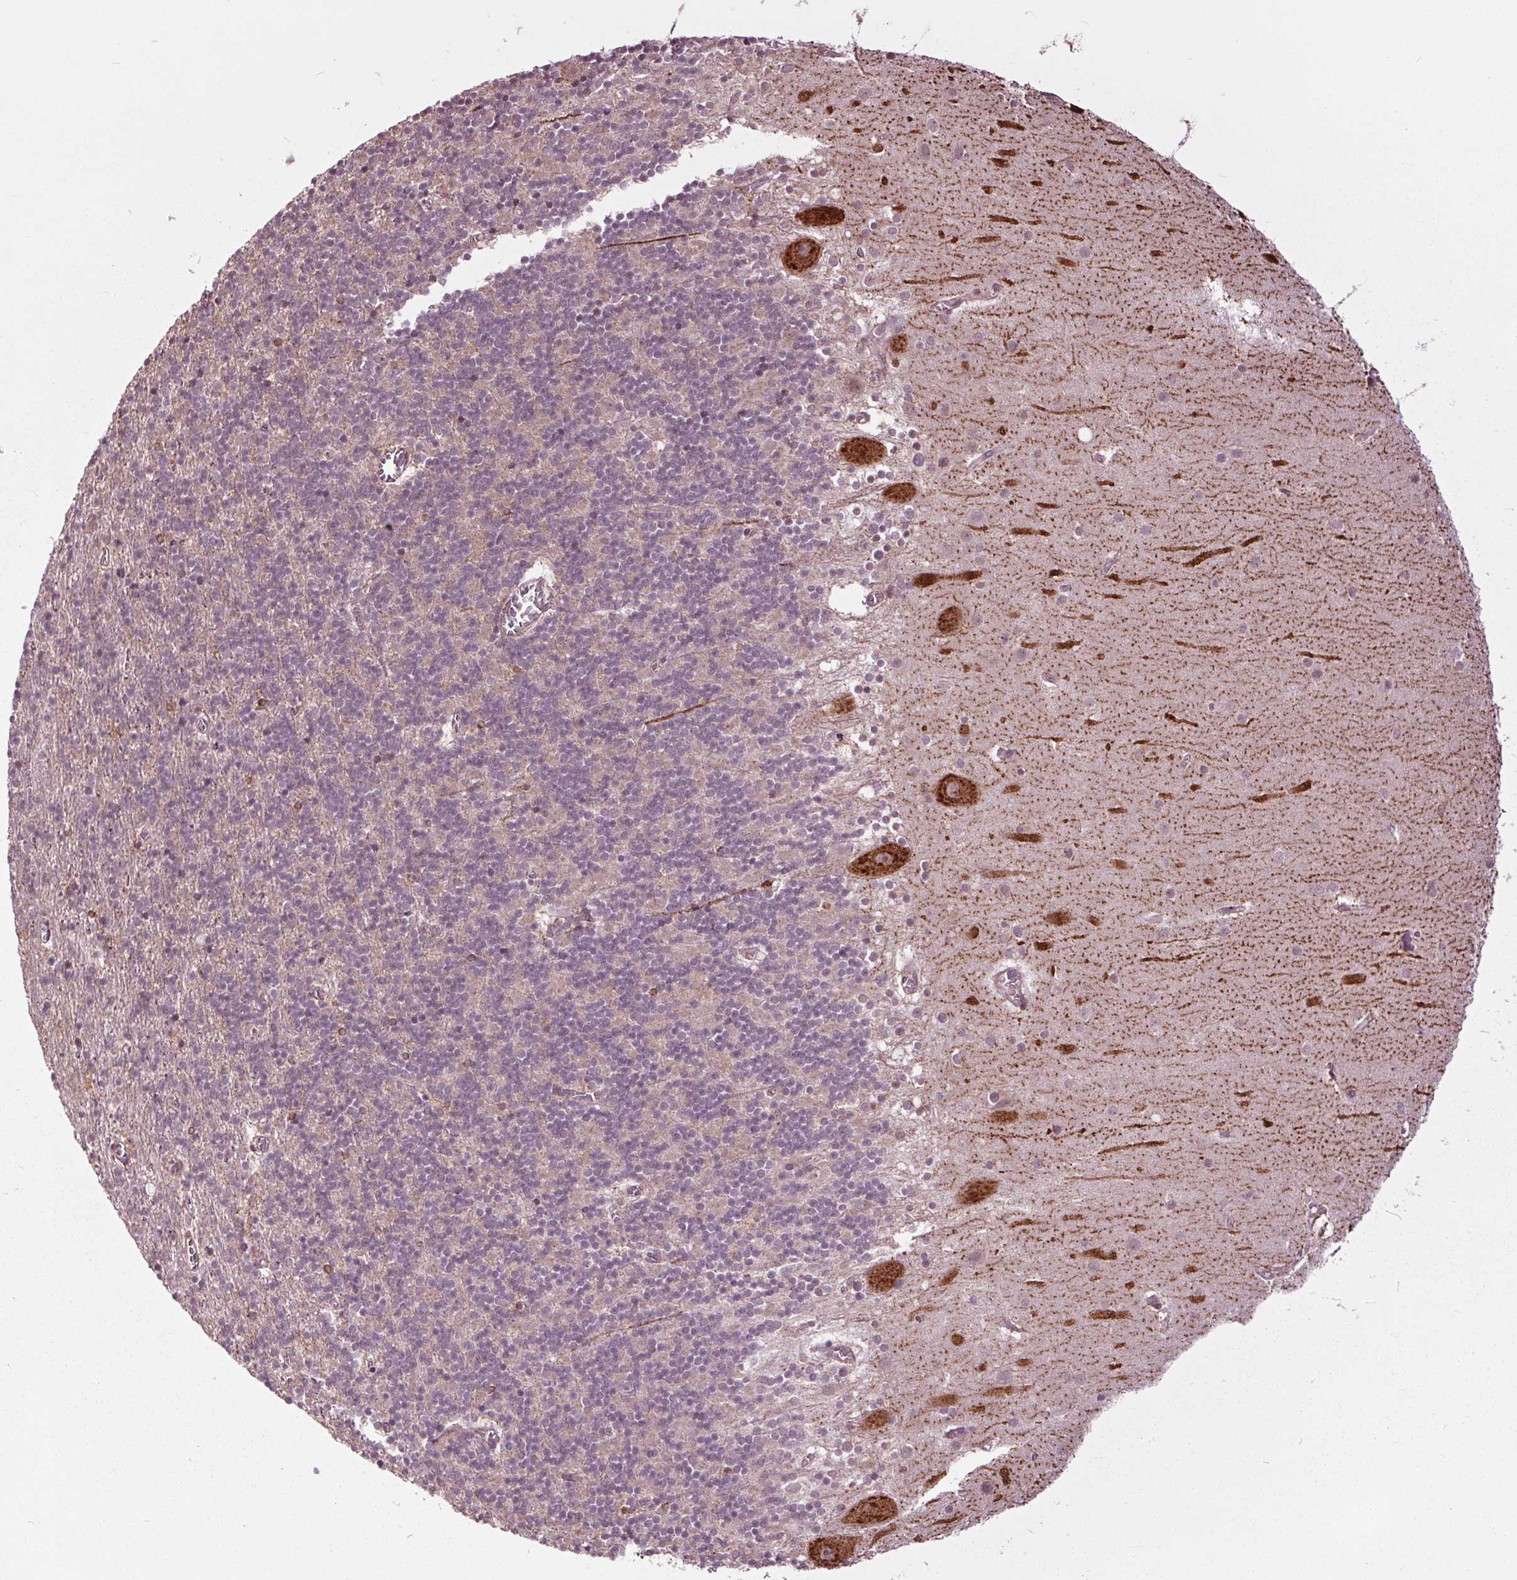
{"staining": {"intensity": "negative", "quantity": "none", "location": "none"}, "tissue": "cerebellum", "cell_type": "Cells in granular layer", "image_type": "normal", "snomed": [{"axis": "morphology", "description": "Normal tissue, NOS"}, {"axis": "topography", "description": "Cerebellum"}], "caption": "Protein analysis of normal cerebellum shows no significant positivity in cells in granular layer.", "gene": "HAUS5", "patient": {"sex": "male", "age": 70}}